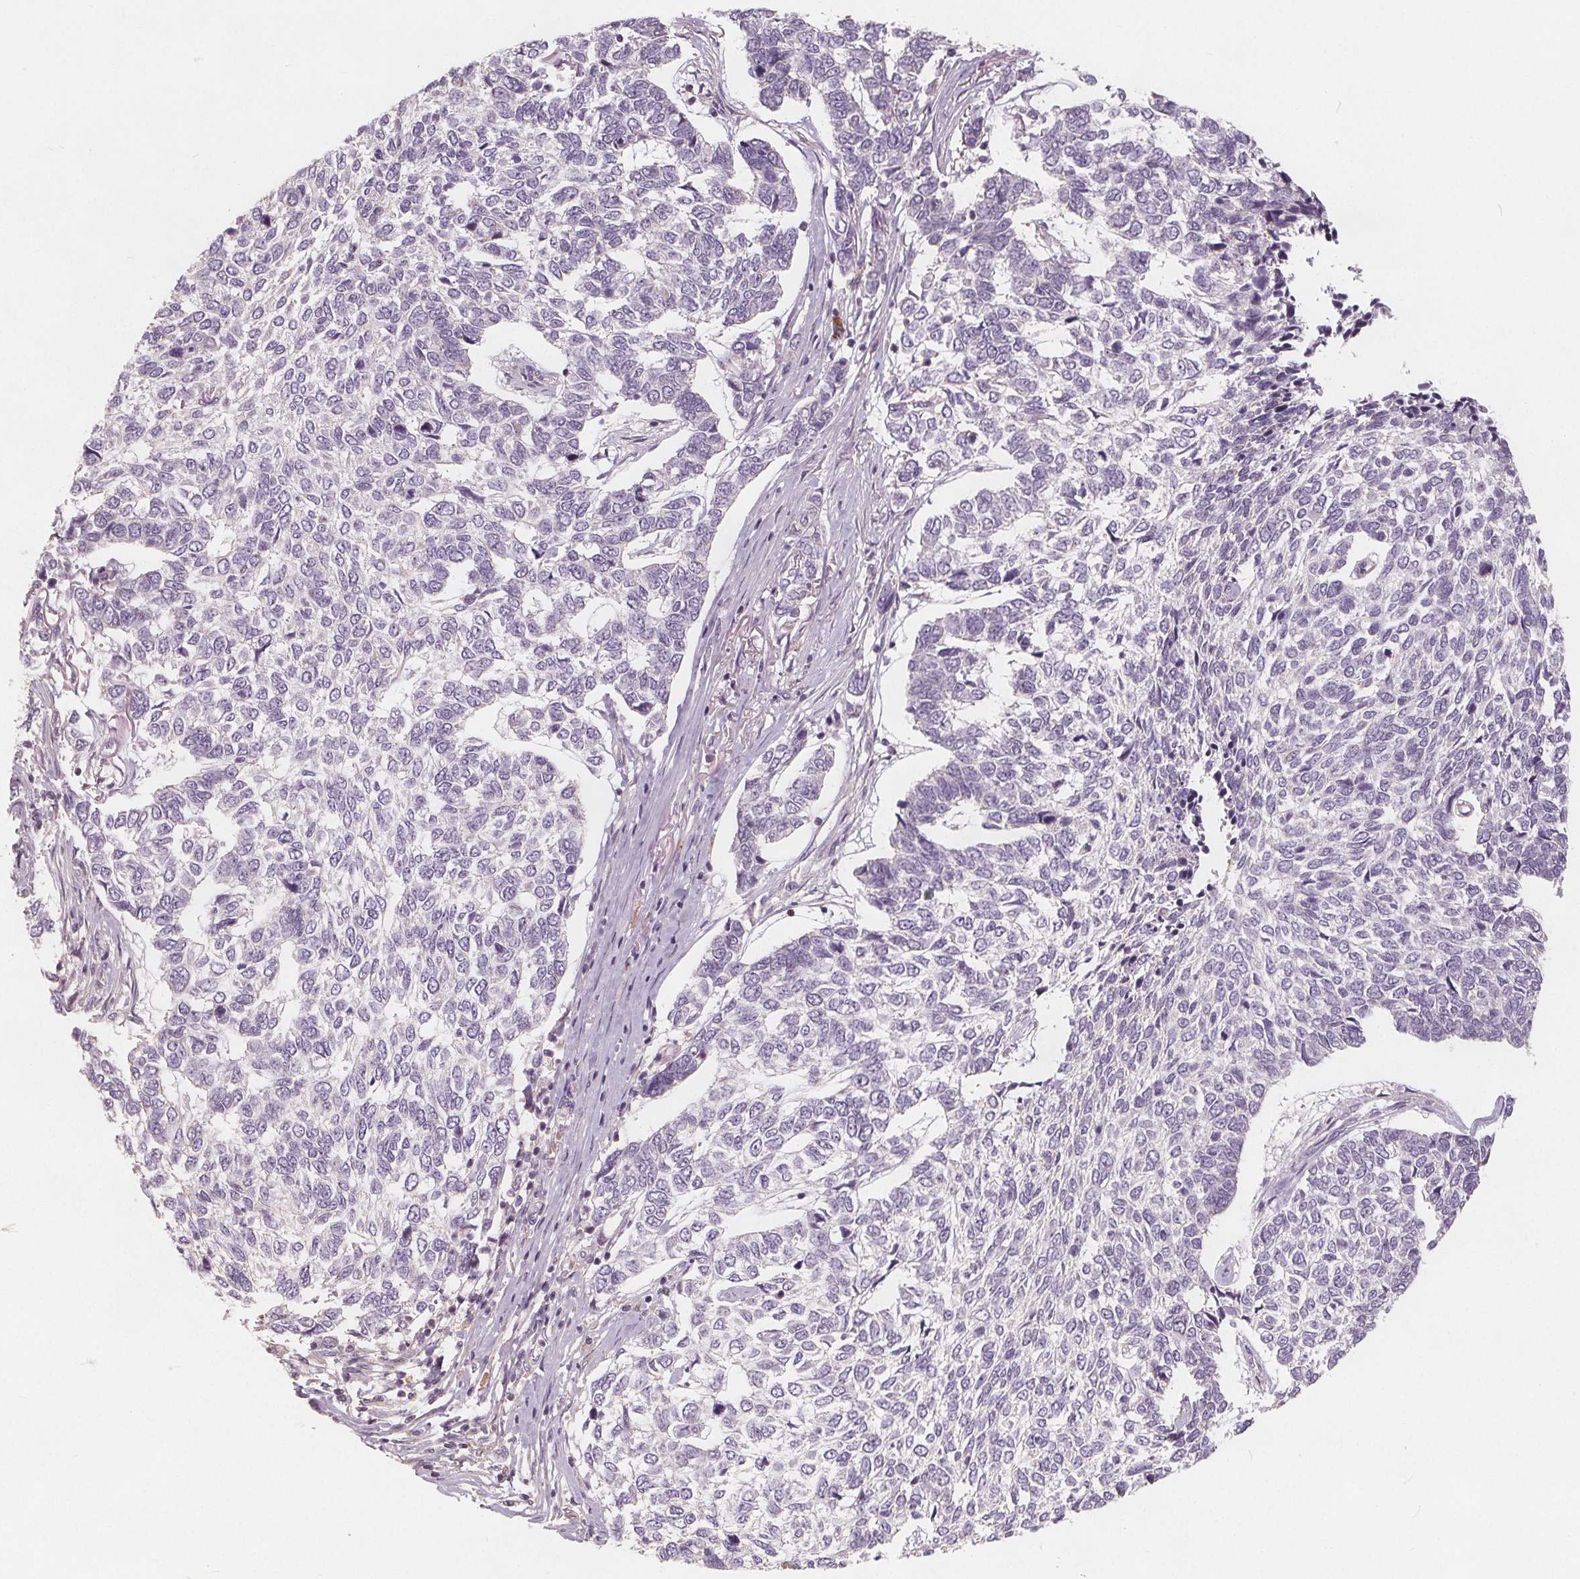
{"staining": {"intensity": "negative", "quantity": "none", "location": "none"}, "tissue": "skin cancer", "cell_type": "Tumor cells", "image_type": "cancer", "snomed": [{"axis": "morphology", "description": "Basal cell carcinoma"}, {"axis": "topography", "description": "Skin"}], "caption": "Immunohistochemistry (IHC) image of neoplastic tissue: skin basal cell carcinoma stained with DAB (3,3'-diaminobenzidine) exhibits no significant protein staining in tumor cells.", "gene": "DRC3", "patient": {"sex": "female", "age": 65}}